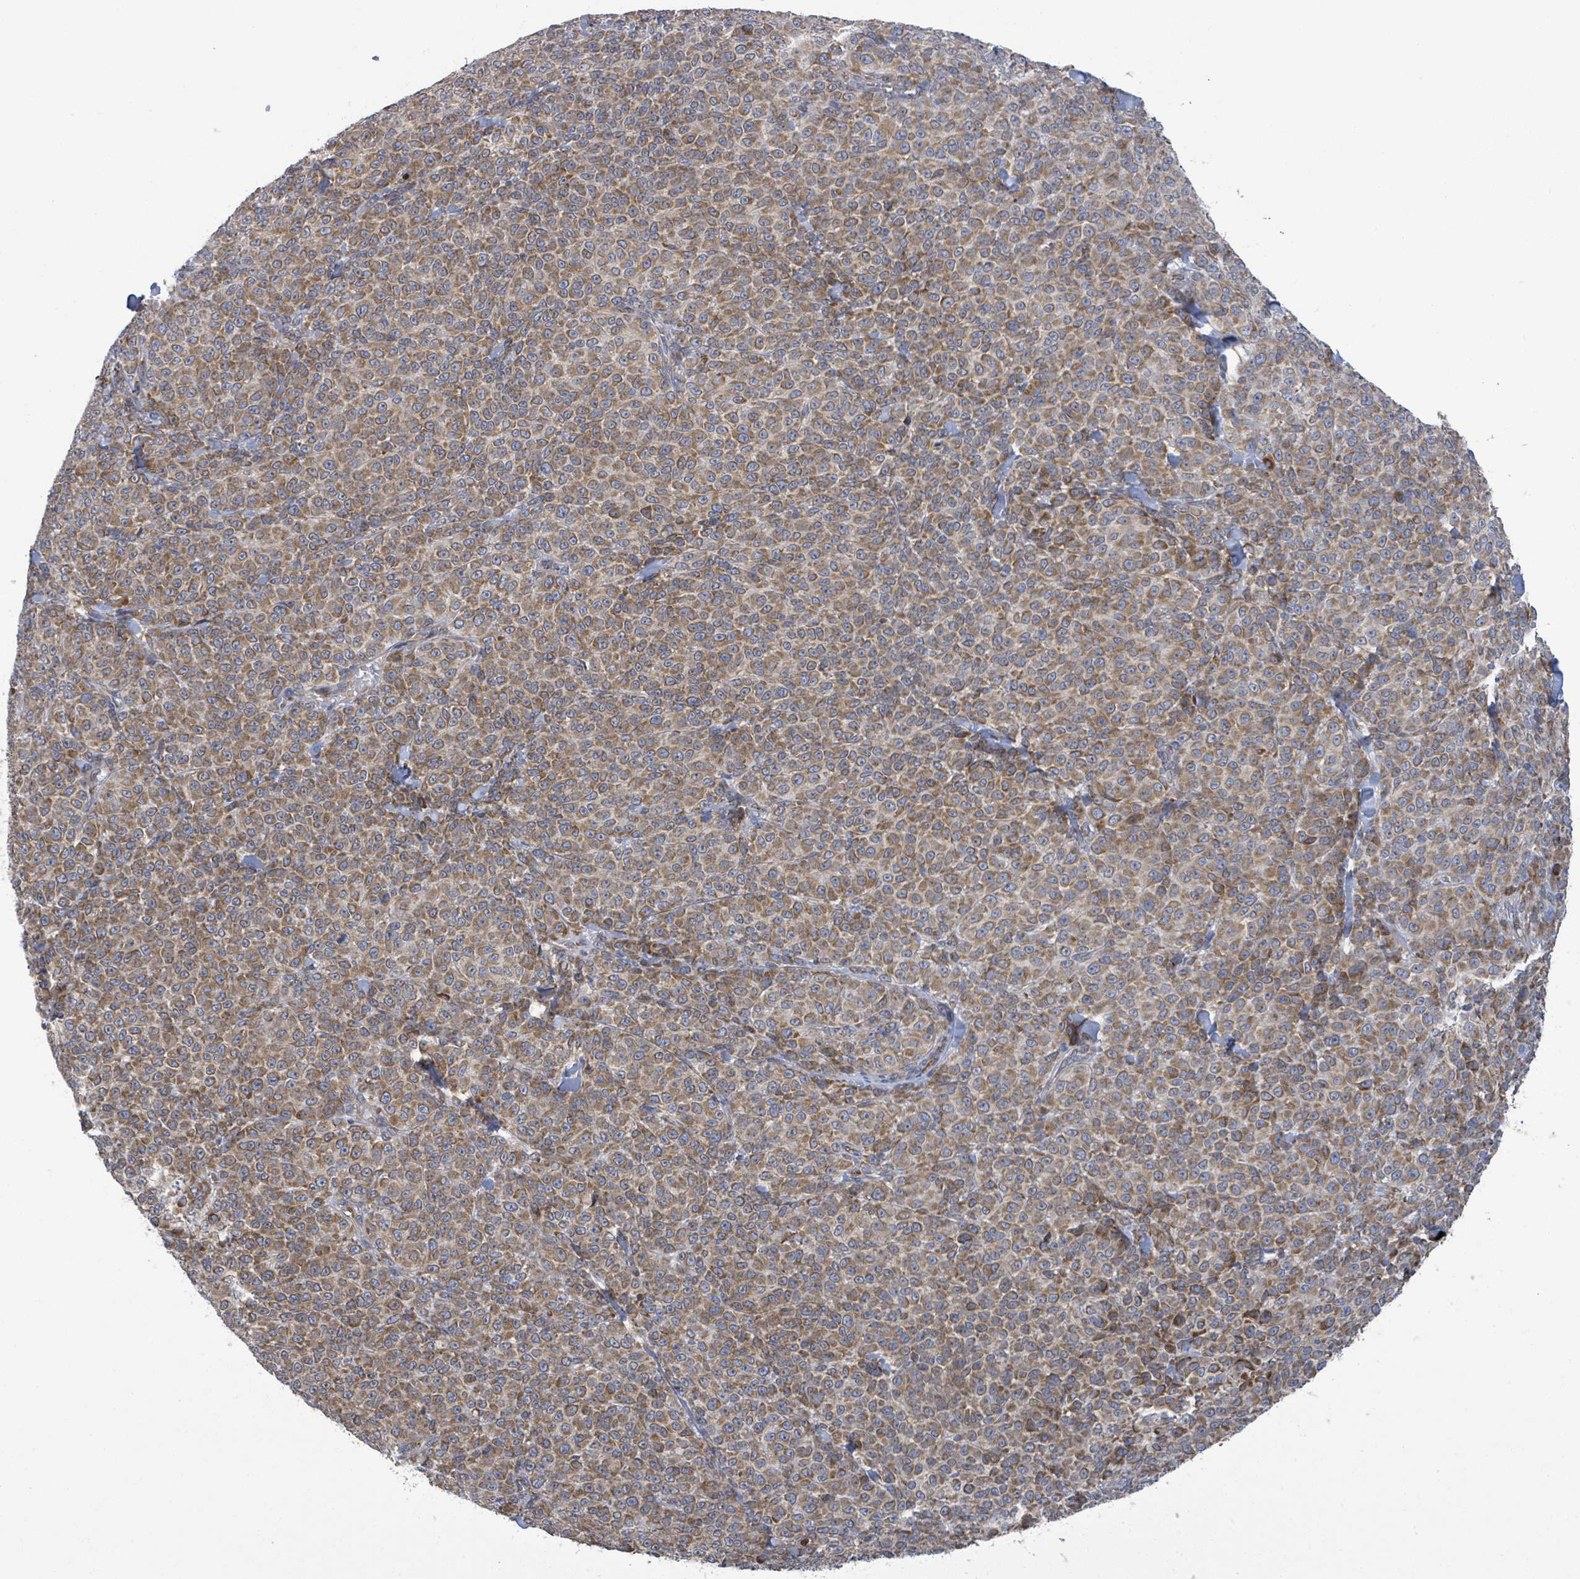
{"staining": {"intensity": "moderate", "quantity": ">75%", "location": "cytoplasmic/membranous"}, "tissue": "melanoma", "cell_type": "Tumor cells", "image_type": "cancer", "snomed": [{"axis": "morphology", "description": "Normal tissue, NOS"}, {"axis": "morphology", "description": "Malignant melanoma, NOS"}, {"axis": "topography", "description": "Skin"}], "caption": "IHC histopathology image of human melanoma stained for a protein (brown), which reveals medium levels of moderate cytoplasmic/membranous positivity in about >75% of tumor cells.", "gene": "NOMO1", "patient": {"sex": "female", "age": 34}}